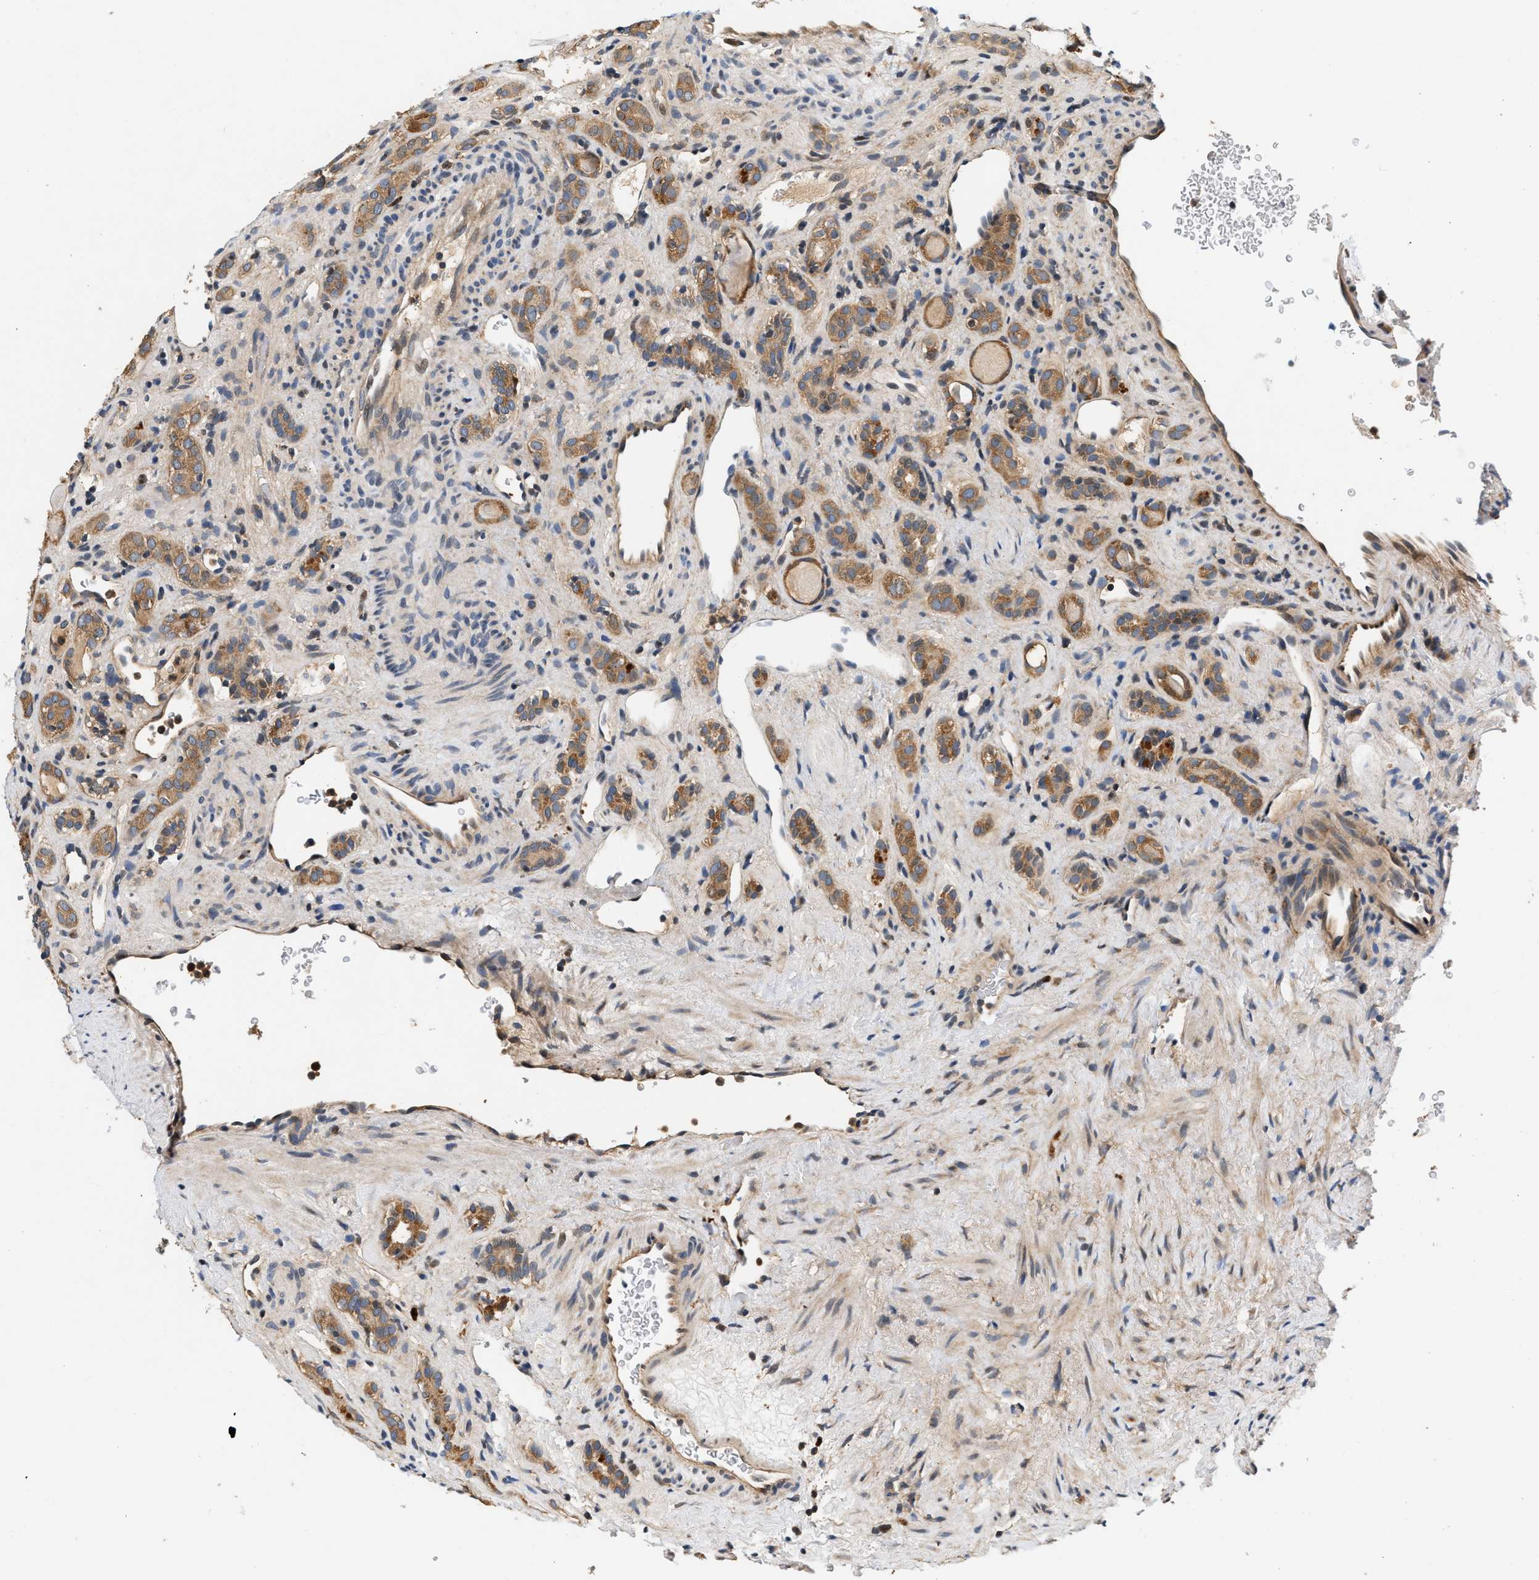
{"staining": {"intensity": "moderate", "quantity": ">75%", "location": "cytoplasmic/membranous"}, "tissue": "renal cancer", "cell_type": "Tumor cells", "image_type": "cancer", "snomed": [{"axis": "morphology", "description": "Normal tissue, NOS"}, {"axis": "morphology", "description": "Adenocarcinoma, NOS"}, {"axis": "topography", "description": "Kidney"}], "caption": "Renal cancer tissue reveals moderate cytoplasmic/membranous positivity in approximately >75% of tumor cells", "gene": "FAM78A", "patient": {"sex": "female", "age": 72}}